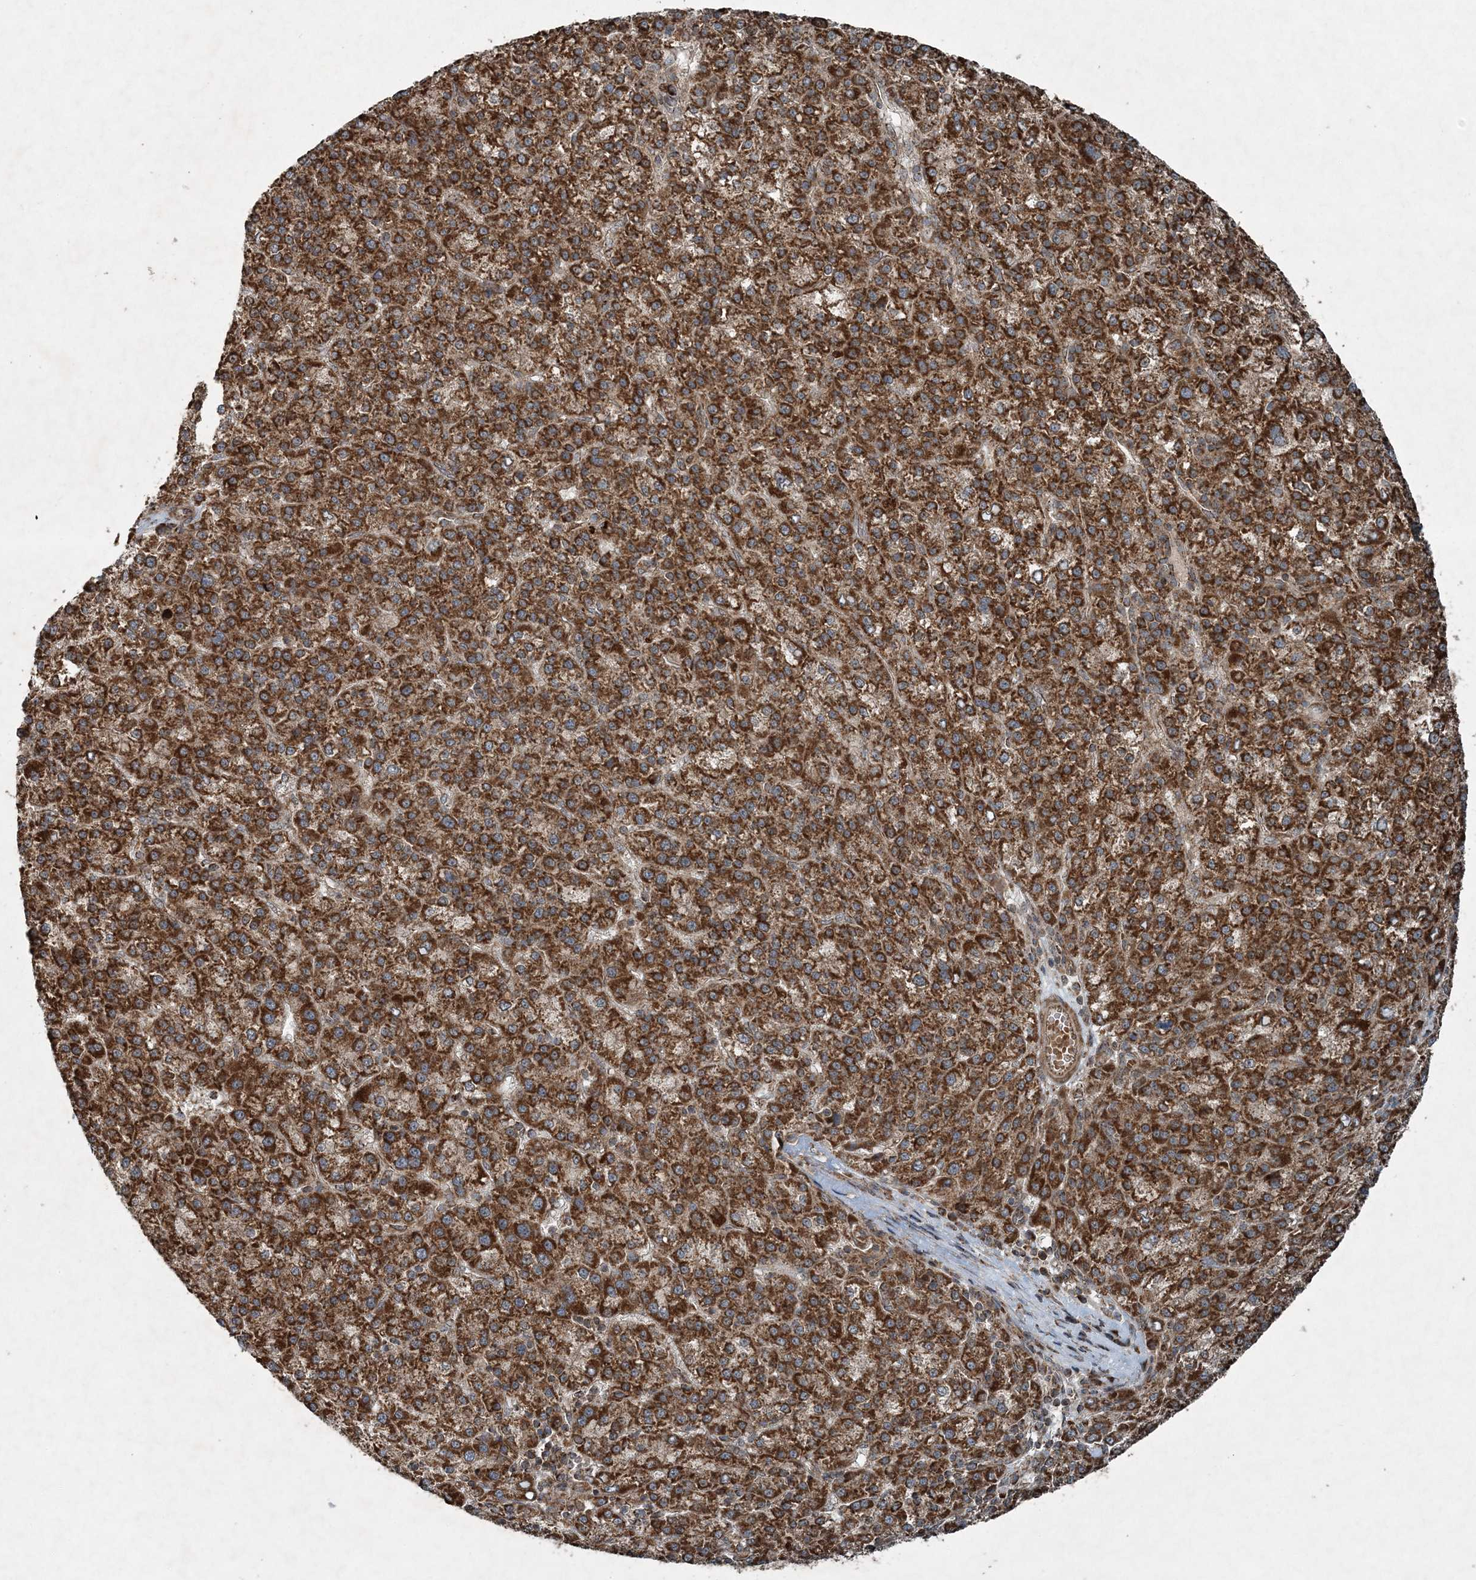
{"staining": {"intensity": "strong", "quantity": ">75%", "location": "cytoplasmic/membranous"}, "tissue": "liver cancer", "cell_type": "Tumor cells", "image_type": "cancer", "snomed": [{"axis": "morphology", "description": "Carcinoma, Hepatocellular, NOS"}, {"axis": "topography", "description": "Liver"}], "caption": "IHC (DAB) staining of human liver hepatocellular carcinoma reveals strong cytoplasmic/membranous protein expression in about >75% of tumor cells.", "gene": "COPS7B", "patient": {"sex": "female", "age": 58}}